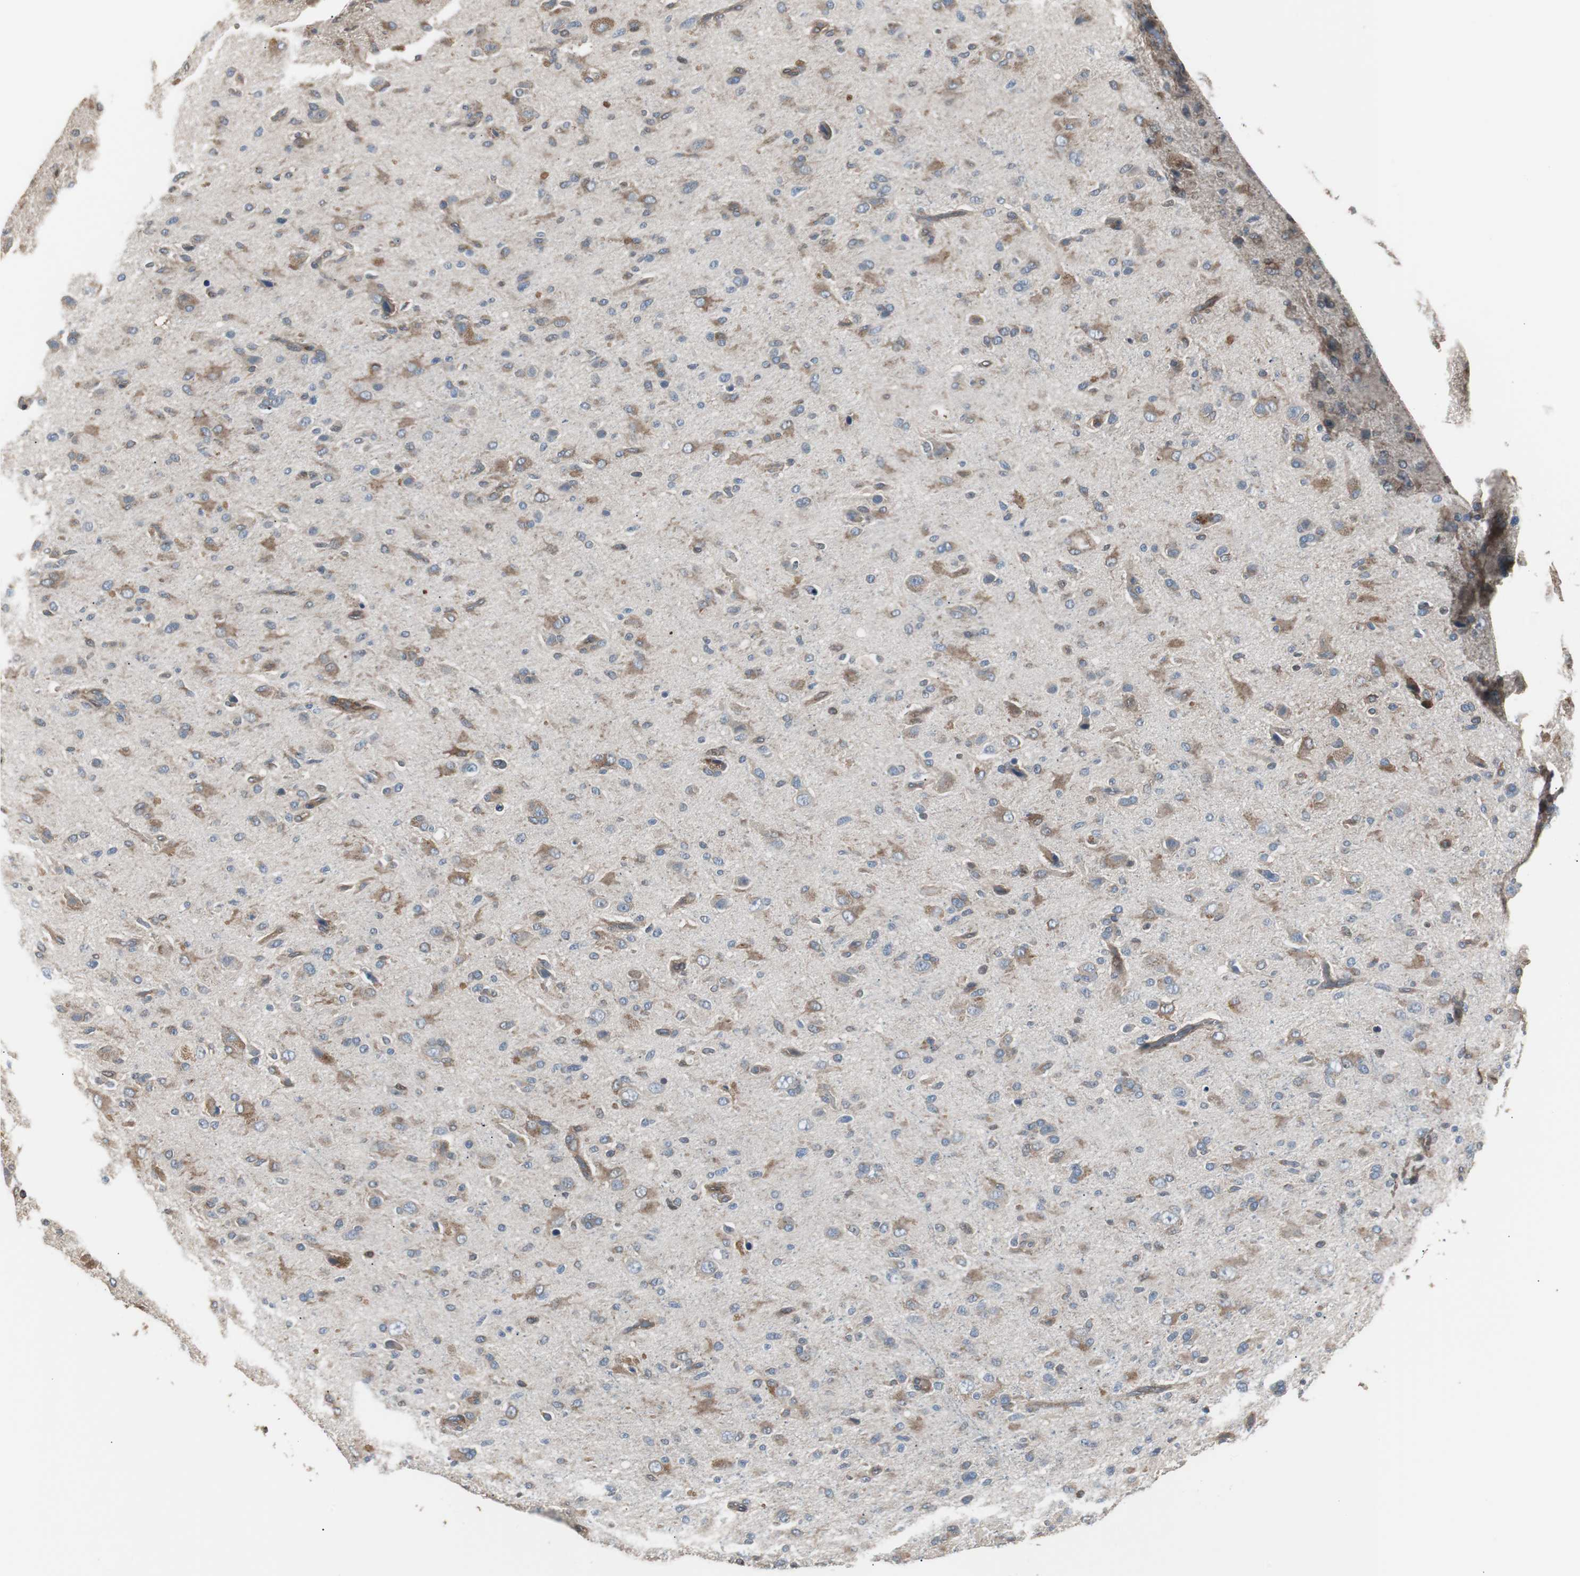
{"staining": {"intensity": "moderate", "quantity": "25%-75%", "location": "cytoplasmic/membranous"}, "tissue": "glioma", "cell_type": "Tumor cells", "image_type": "cancer", "snomed": [{"axis": "morphology", "description": "Glioma, malignant, High grade"}, {"axis": "topography", "description": "Brain"}], "caption": "Approximately 25%-75% of tumor cells in human malignant glioma (high-grade) demonstrate moderate cytoplasmic/membranous protein expression as visualized by brown immunohistochemical staining.", "gene": "CAPNS1", "patient": {"sex": "male", "age": 71}}